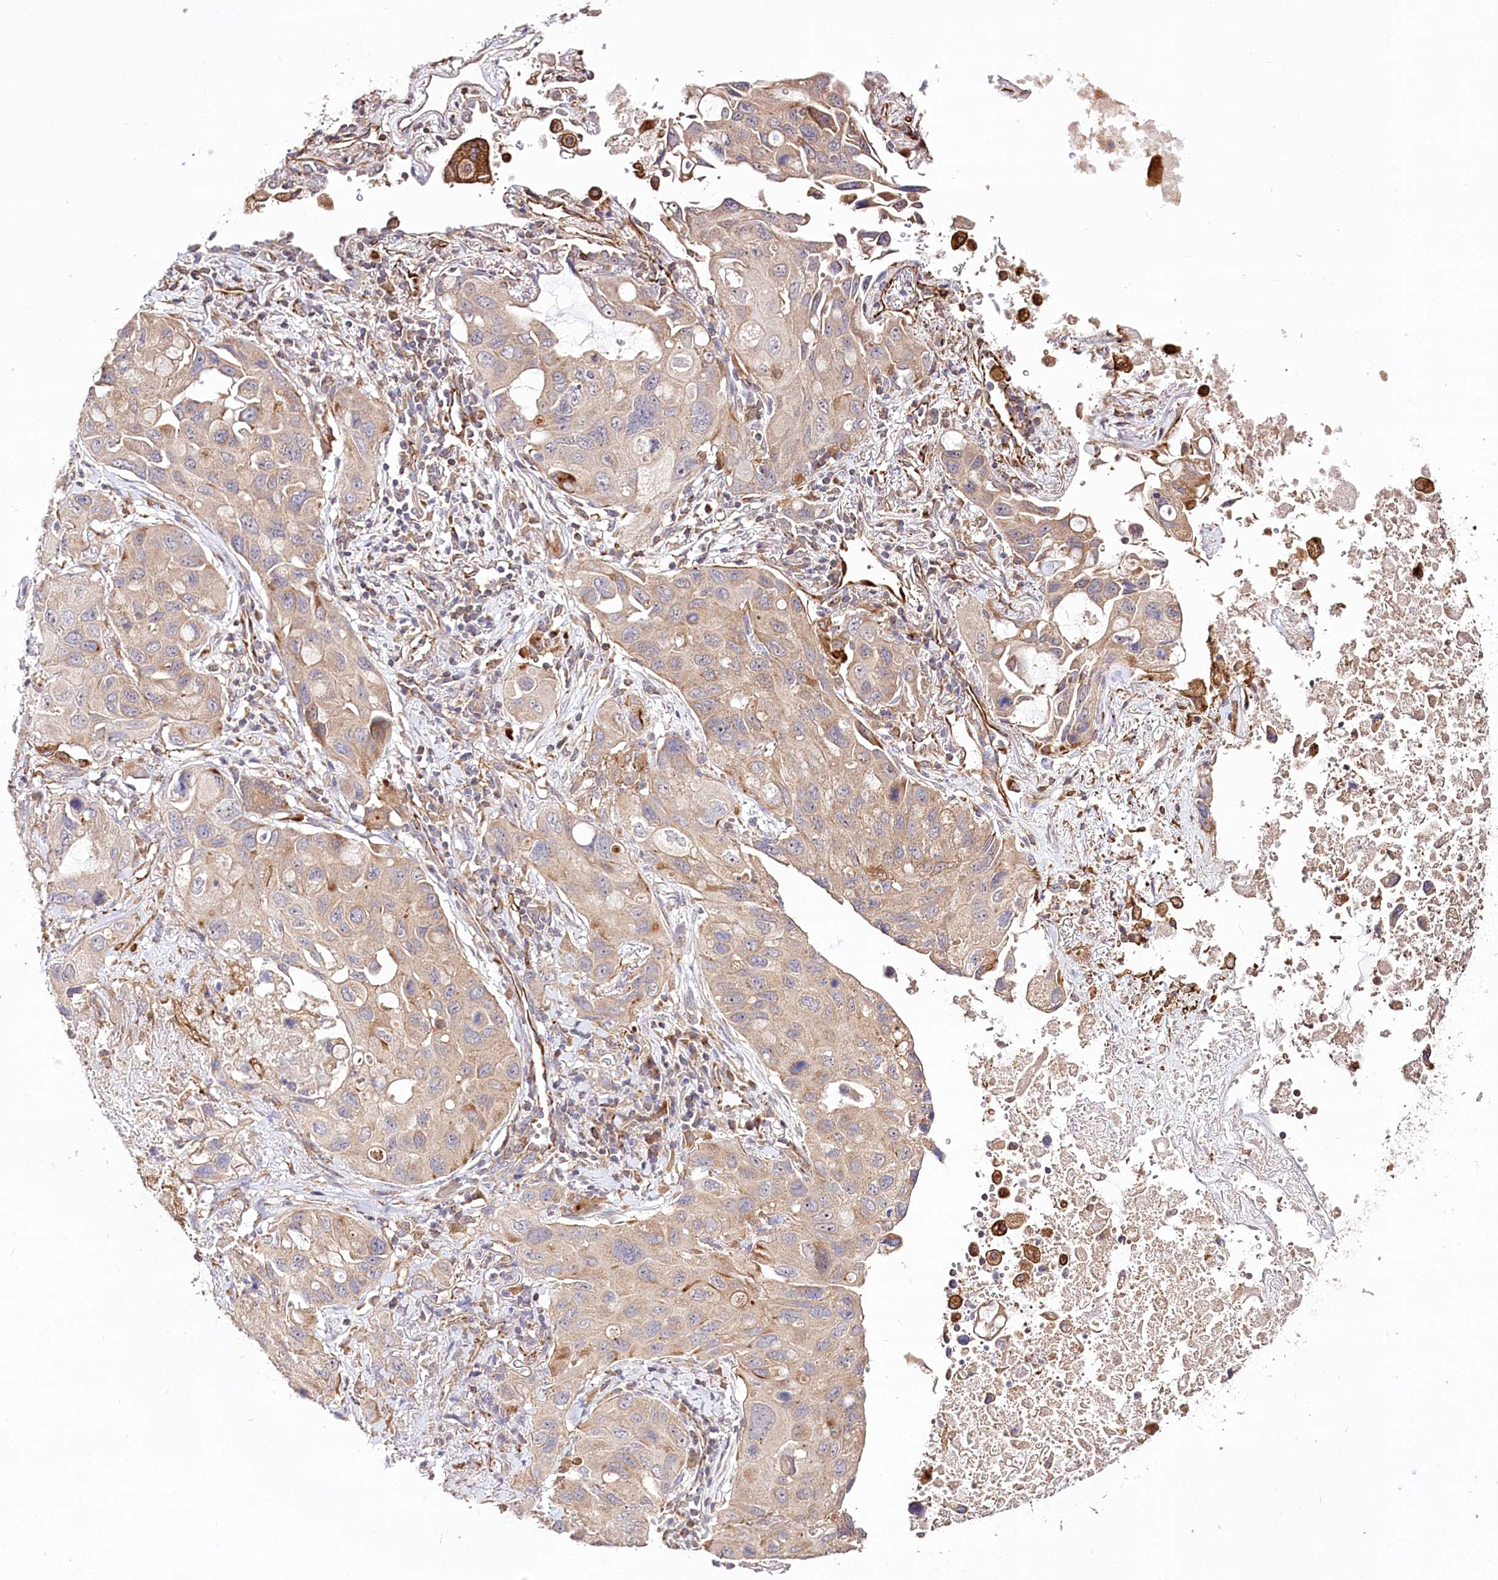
{"staining": {"intensity": "weak", "quantity": ">75%", "location": "cytoplasmic/membranous"}, "tissue": "lung cancer", "cell_type": "Tumor cells", "image_type": "cancer", "snomed": [{"axis": "morphology", "description": "Squamous cell carcinoma, NOS"}, {"axis": "topography", "description": "Lung"}], "caption": "Protein expression analysis of human lung cancer (squamous cell carcinoma) reveals weak cytoplasmic/membranous expression in about >75% of tumor cells. The protein is shown in brown color, while the nuclei are stained blue.", "gene": "DMXL1", "patient": {"sex": "female", "age": 73}}